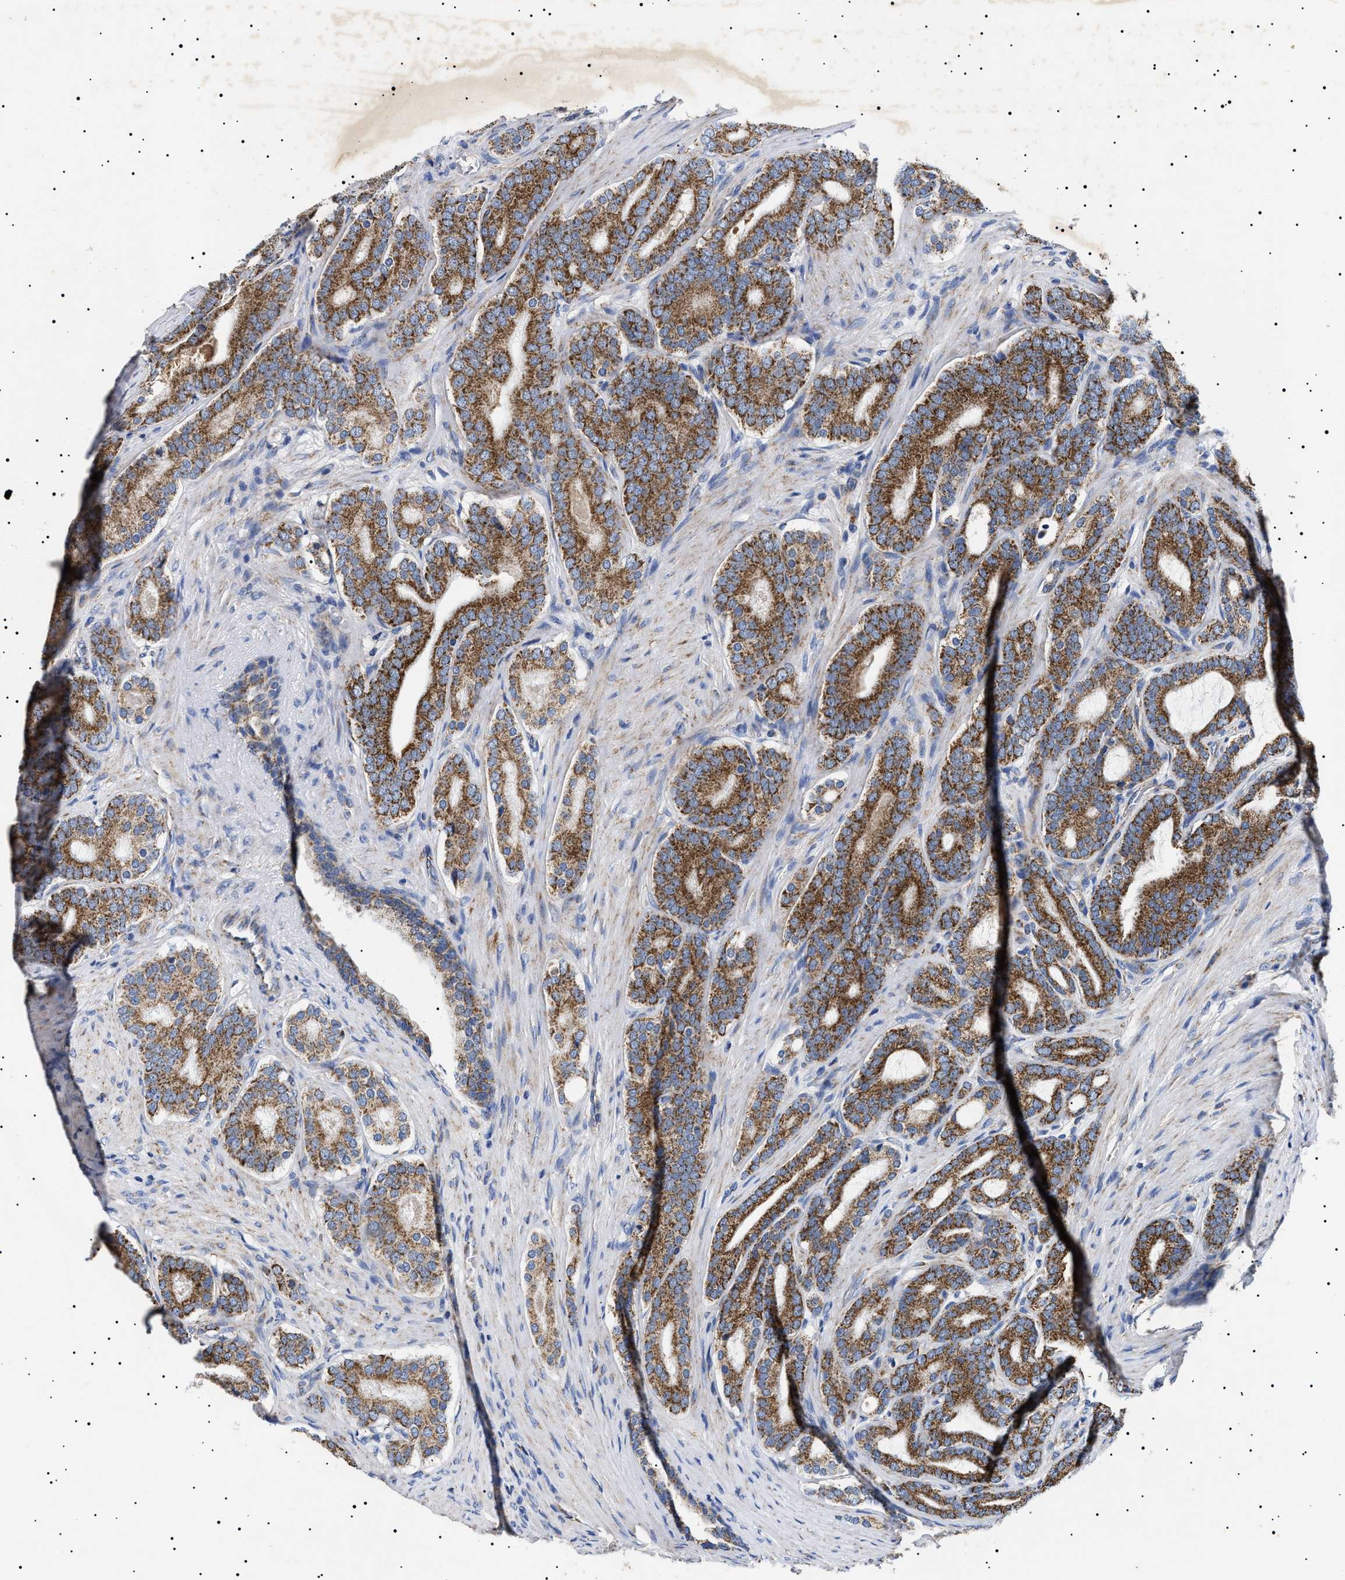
{"staining": {"intensity": "strong", "quantity": ">75%", "location": "cytoplasmic/membranous"}, "tissue": "prostate cancer", "cell_type": "Tumor cells", "image_type": "cancer", "snomed": [{"axis": "morphology", "description": "Adenocarcinoma, High grade"}, {"axis": "topography", "description": "Prostate"}], "caption": "Strong cytoplasmic/membranous expression for a protein is present in about >75% of tumor cells of adenocarcinoma (high-grade) (prostate) using immunohistochemistry.", "gene": "CHRDL2", "patient": {"sex": "male", "age": 60}}